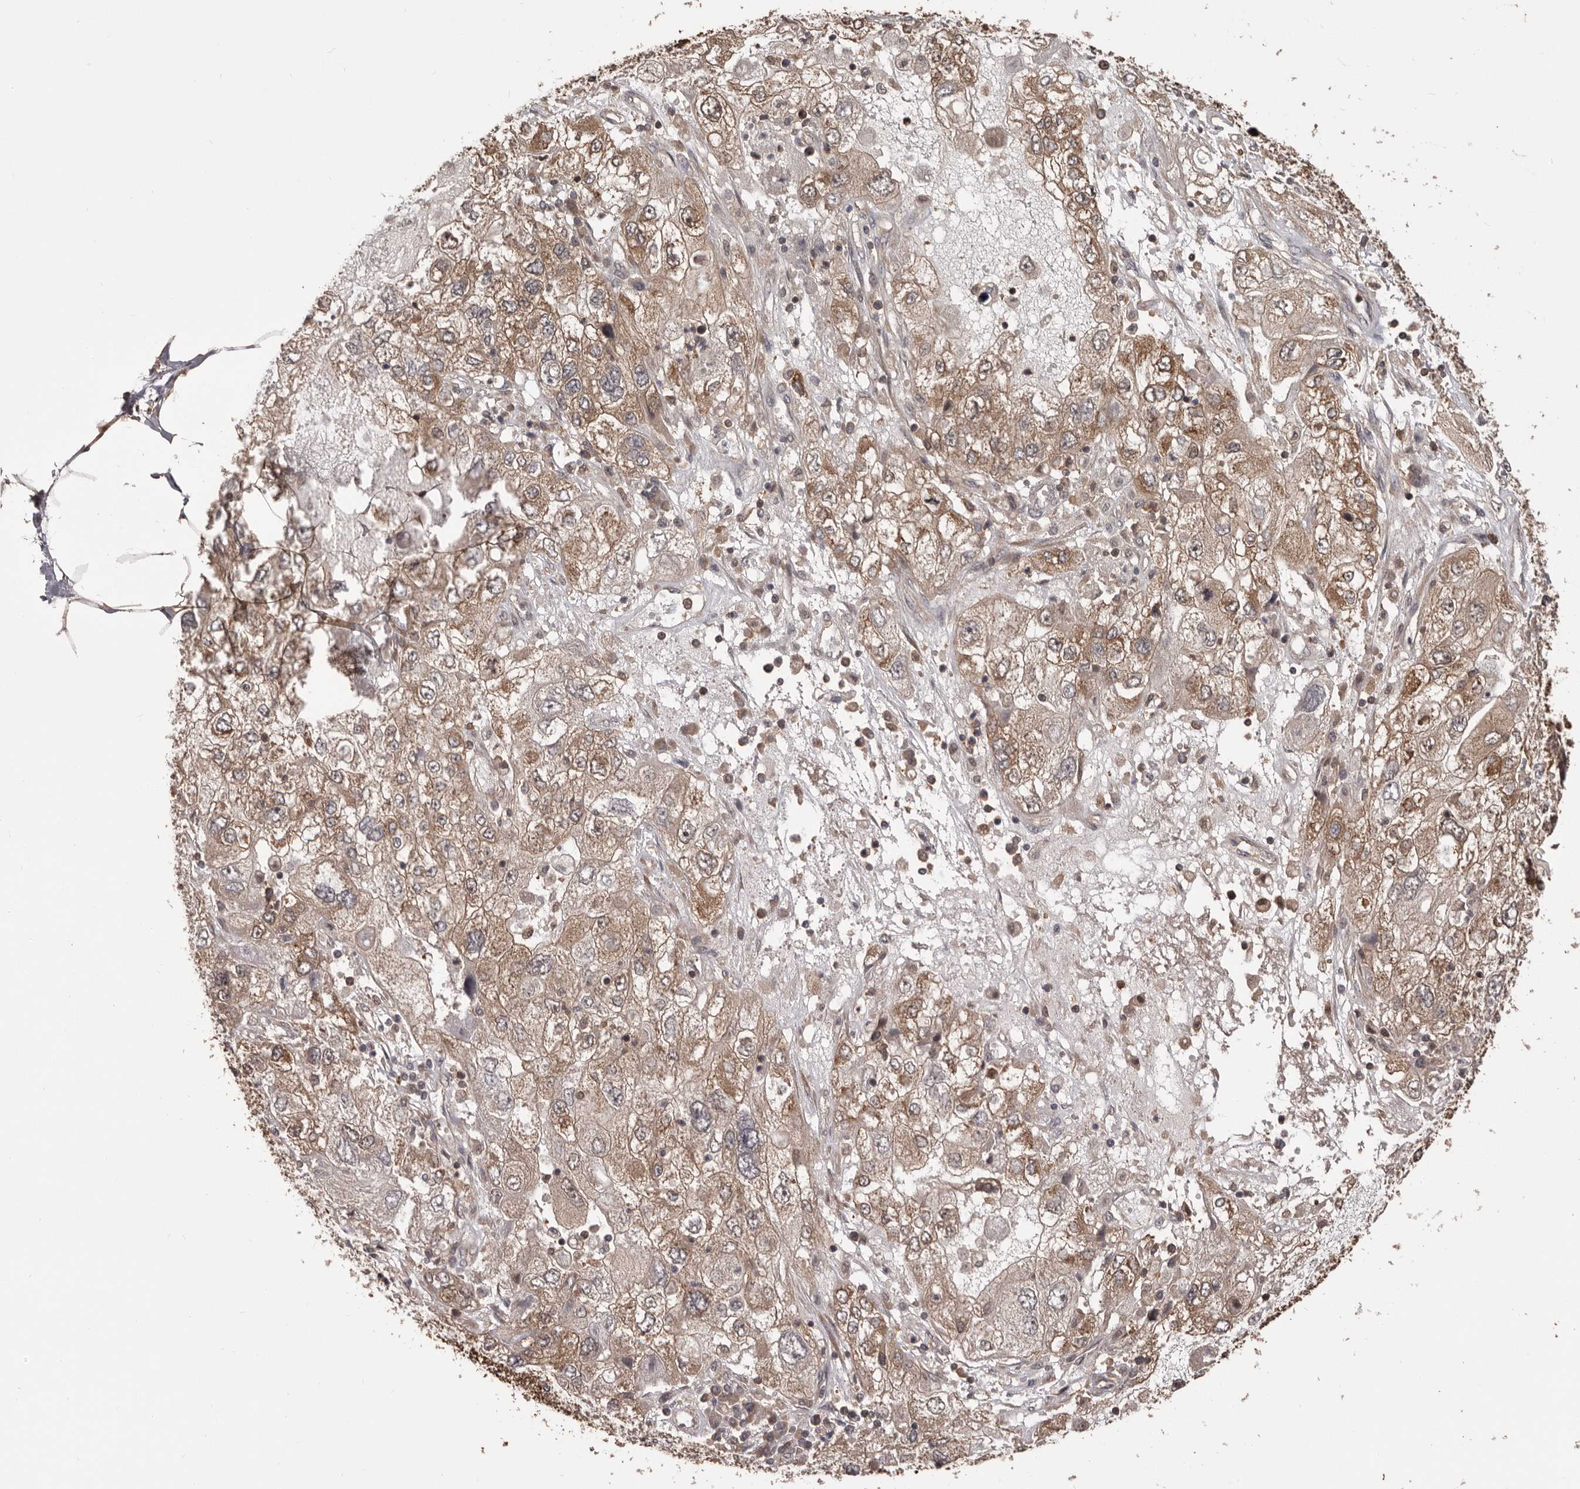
{"staining": {"intensity": "moderate", "quantity": ">75%", "location": "cytoplasmic/membranous"}, "tissue": "endometrial cancer", "cell_type": "Tumor cells", "image_type": "cancer", "snomed": [{"axis": "morphology", "description": "Adenocarcinoma, NOS"}, {"axis": "topography", "description": "Endometrium"}], "caption": "Tumor cells exhibit medium levels of moderate cytoplasmic/membranous expression in approximately >75% of cells in endometrial adenocarcinoma.", "gene": "HBS1L", "patient": {"sex": "female", "age": 49}}